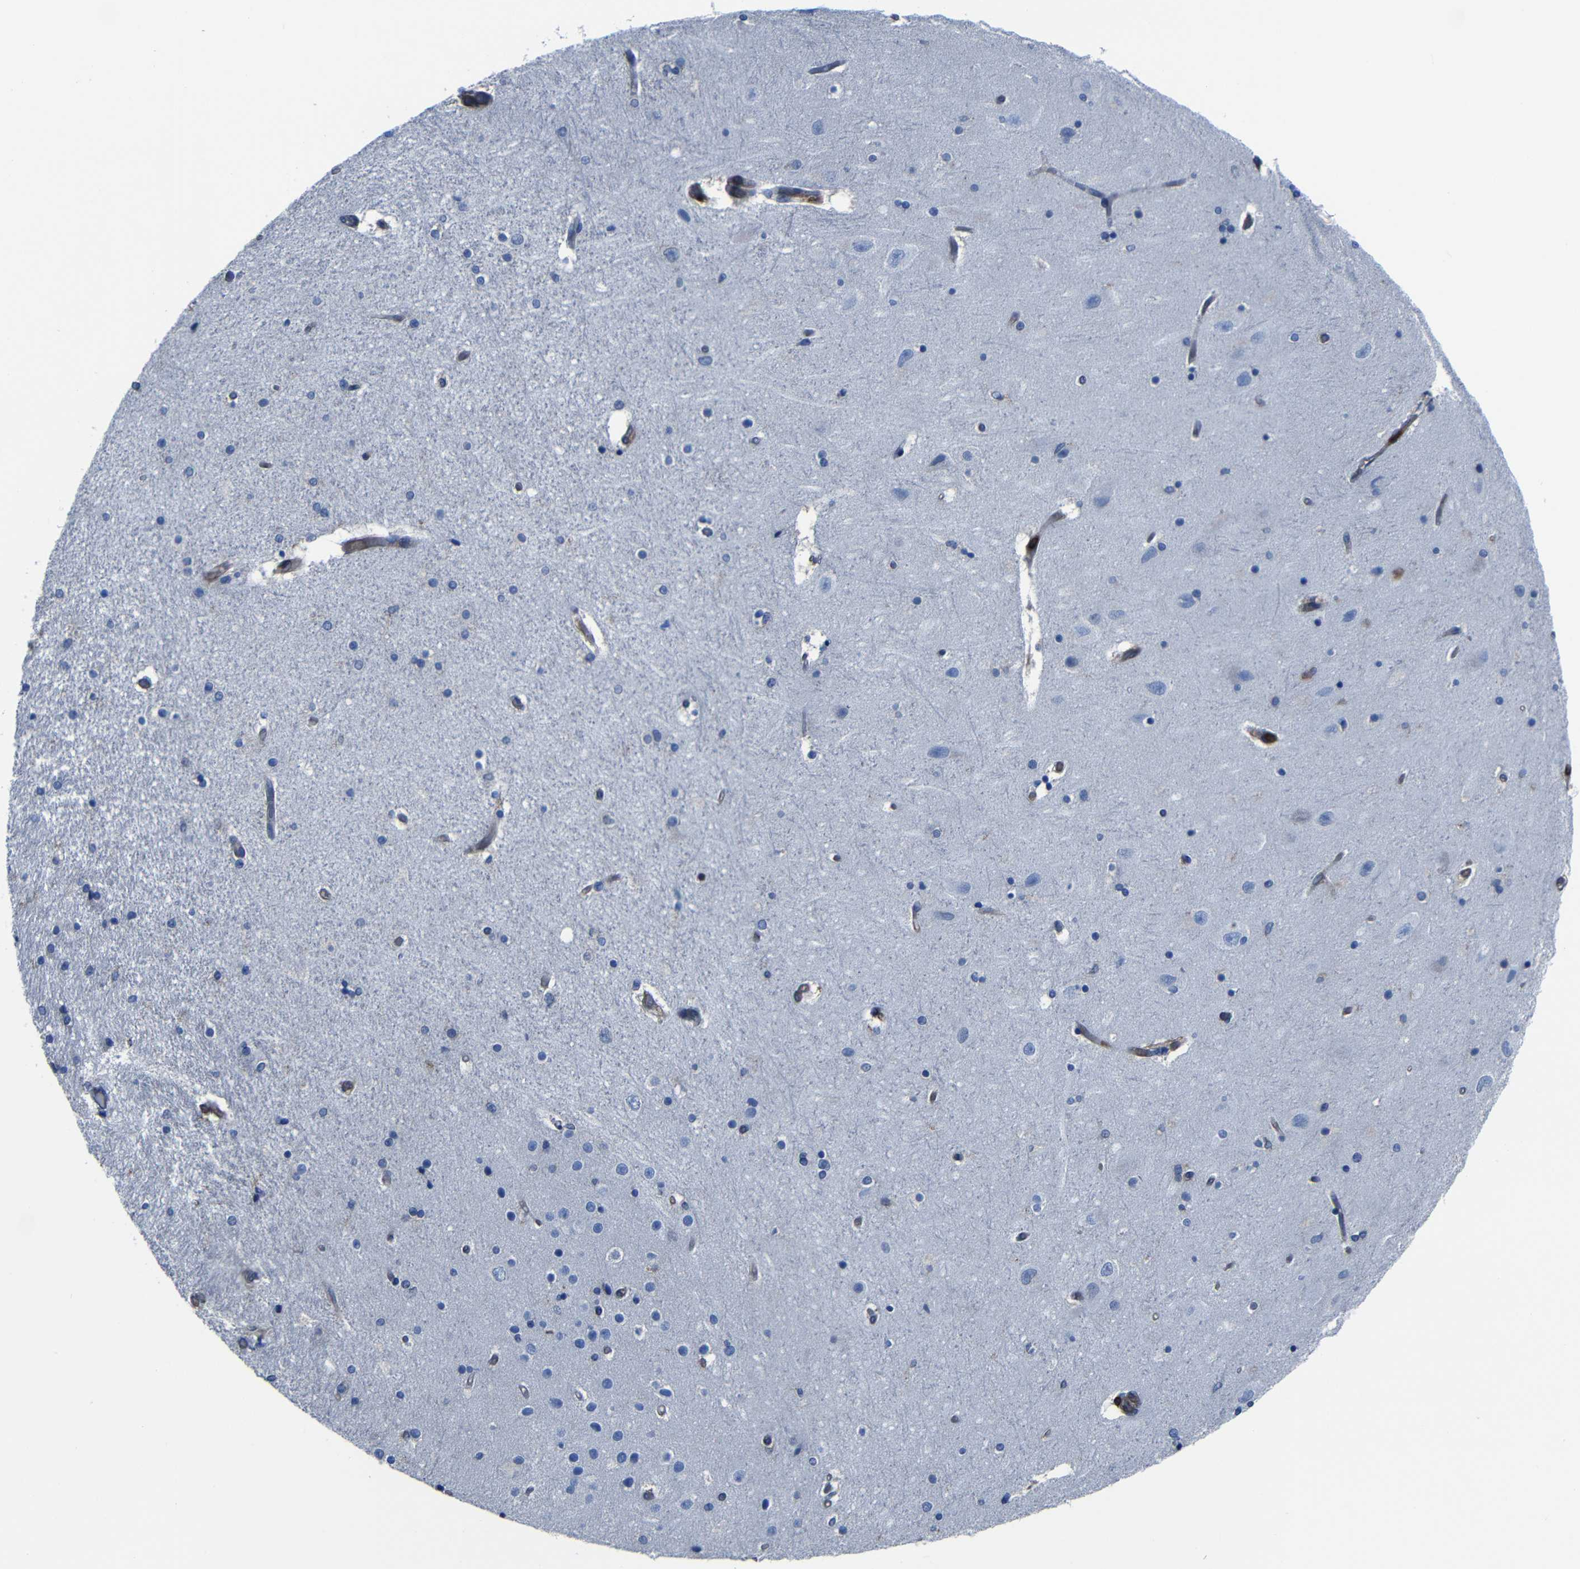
{"staining": {"intensity": "negative", "quantity": "none", "location": "none"}, "tissue": "hippocampus", "cell_type": "Glial cells", "image_type": "normal", "snomed": [{"axis": "morphology", "description": "Normal tissue, NOS"}, {"axis": "topography", "description": "Hippocampus"}], "caption": "Protein analysis of benign hippocampus exhibits no significant positivity in glial cells.", "gene": "ARHGEF1", "patient": {"sex": "female", "age": 54}}